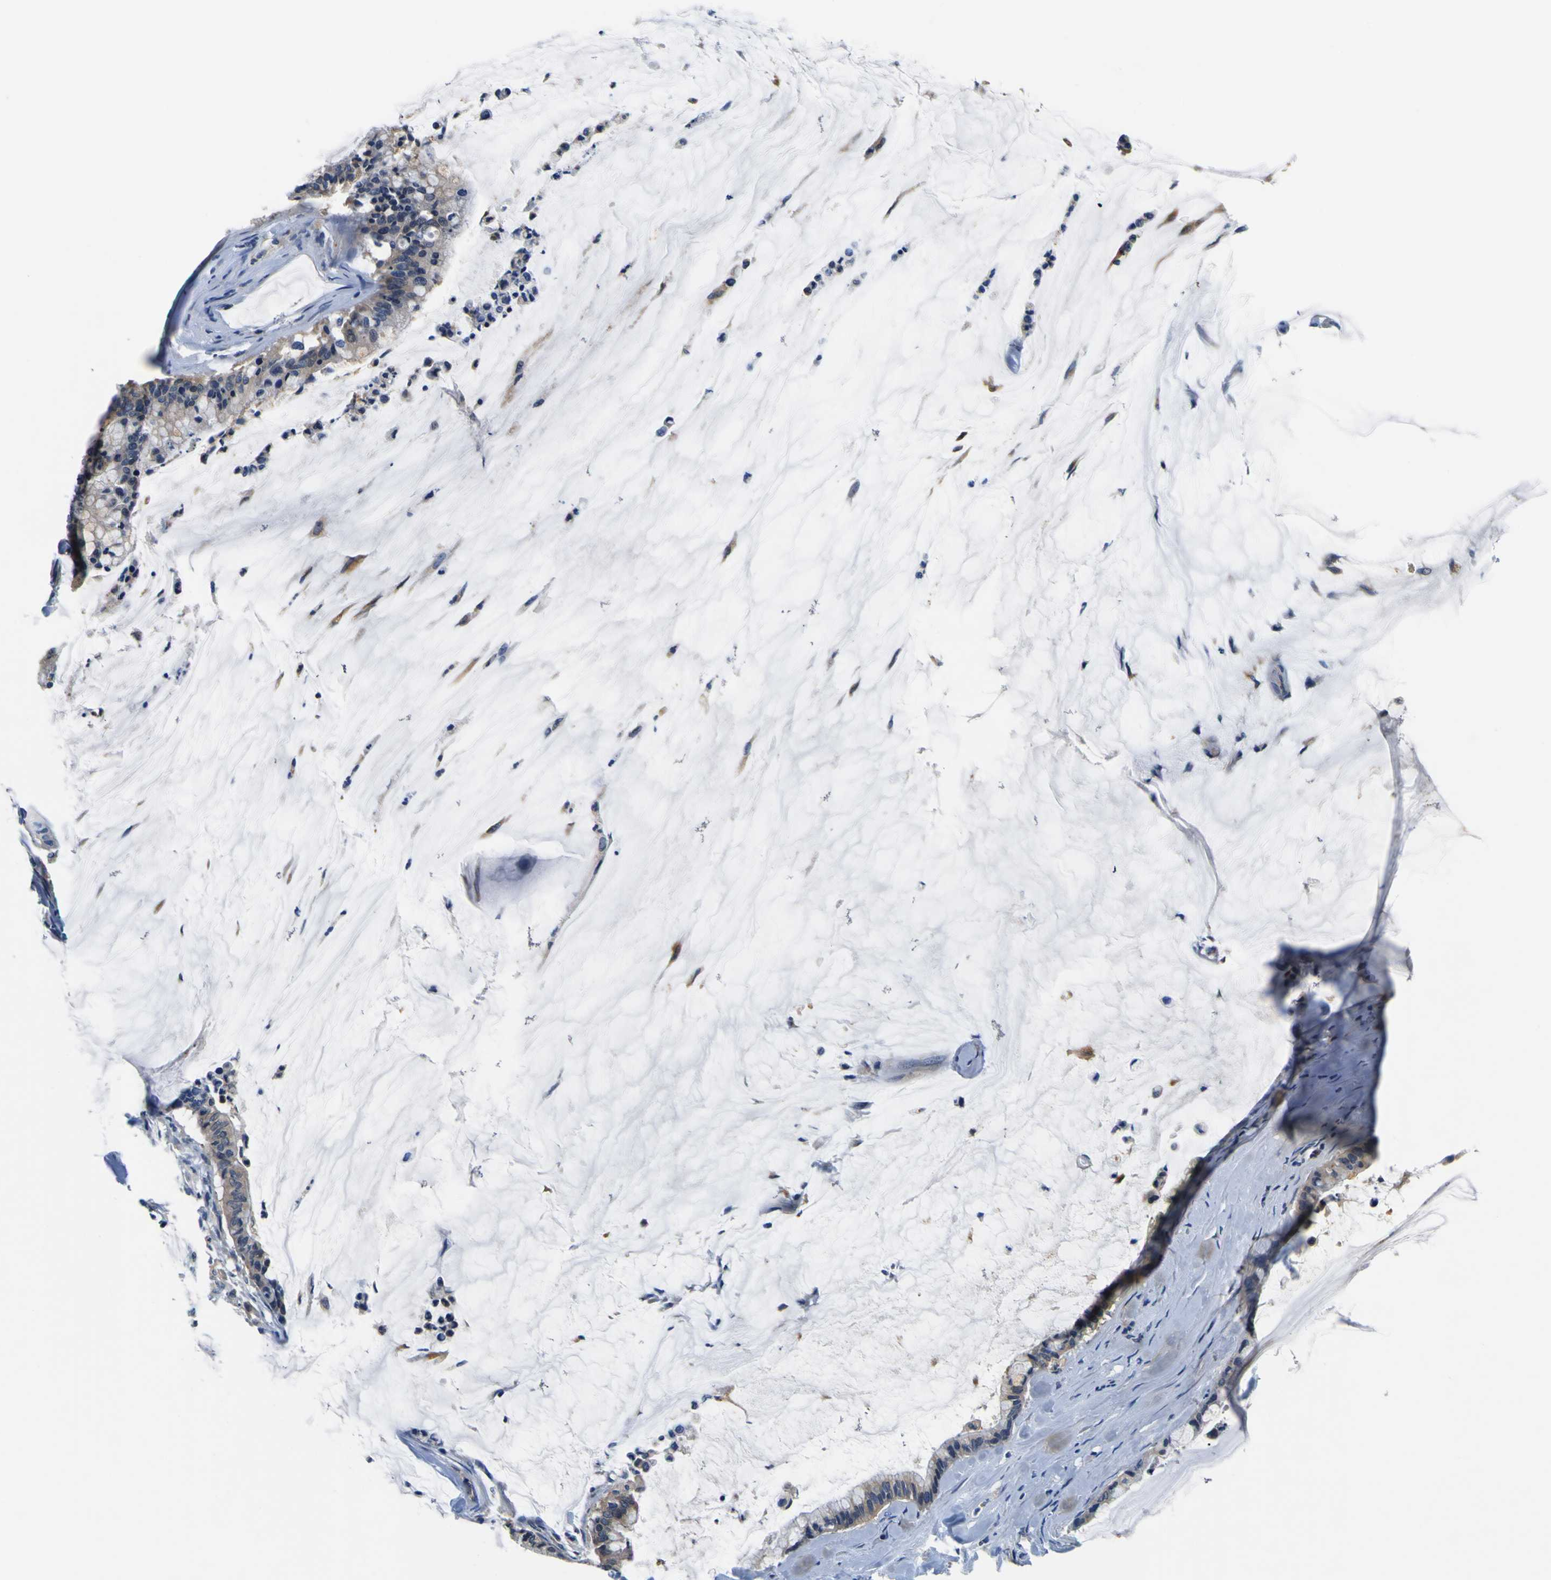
{"staining": {"intensity": "weak", "quantity": ">75%", "location": "cytoplasmic/membranous"}, "tissue": "pancreatic cancer", "cell_type": "Tumor cells", "image_type": "cancer", "snomed": [{"axis": "morphology", "description": "Adenocarcinoma, NOS"}, {"axis": "topography", "description": "Pancreas"}], "caption": "Pancreatic adenocarcinoma stained with a protein marker displays weak staining in tumor cells.", "gene": "TNIK", "patient": {"sex": "male", "age": 41}}